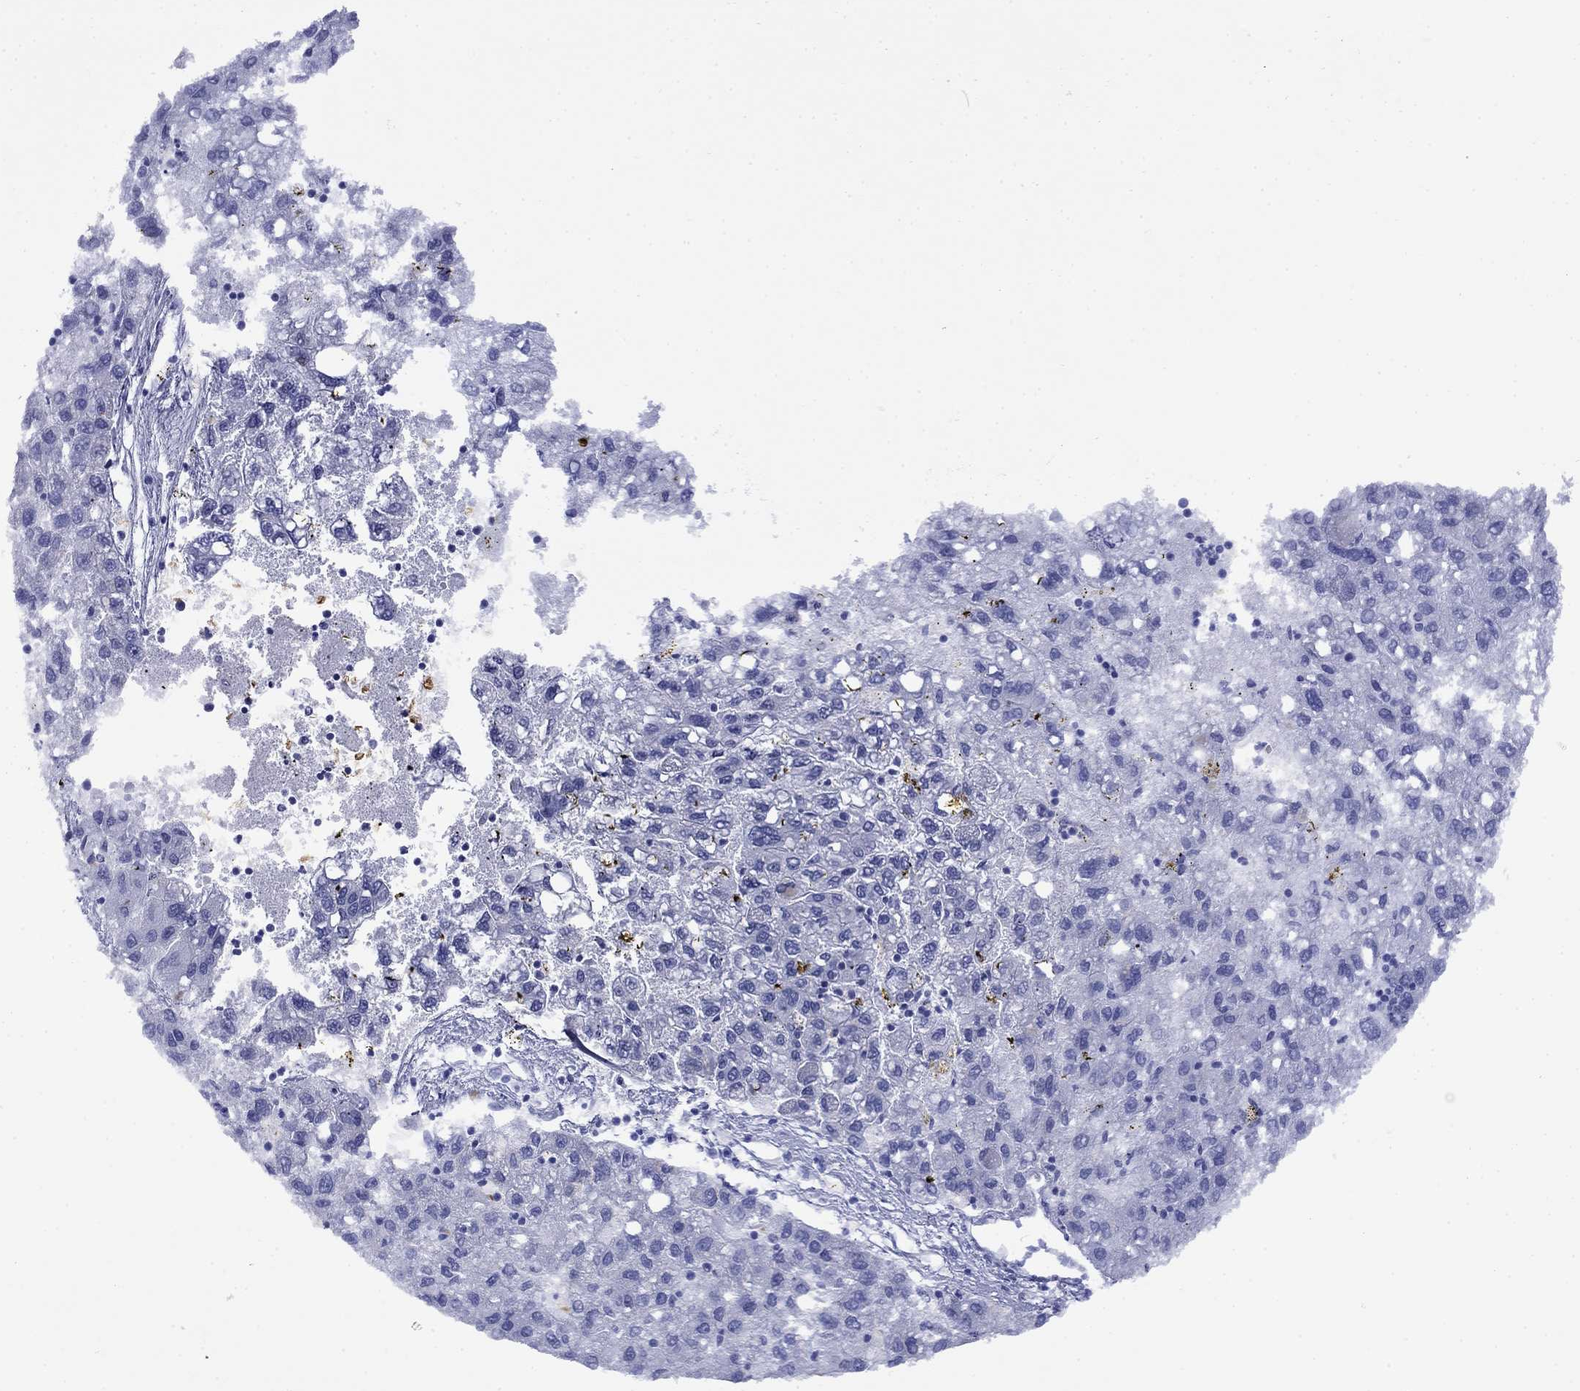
{"staining": {"intensity": "negative", "quantity": "none", "location": "none"}, "tissue": "liver cancer", "cell_type": "Tumor cells", "image_type": "cancer", "snomed": [{"axis": "morphology", "description": "Carcinoma, Hepatocellular, NOS"}, {"axis": "topography", "description": "Liver"}], "caption": "Human liver hepatocellular carcinoma stained for a protein using IHC reveals no expression in tumor cells.", "gene": "ROM1", "patient": {"sex": "female", "age": 82}}